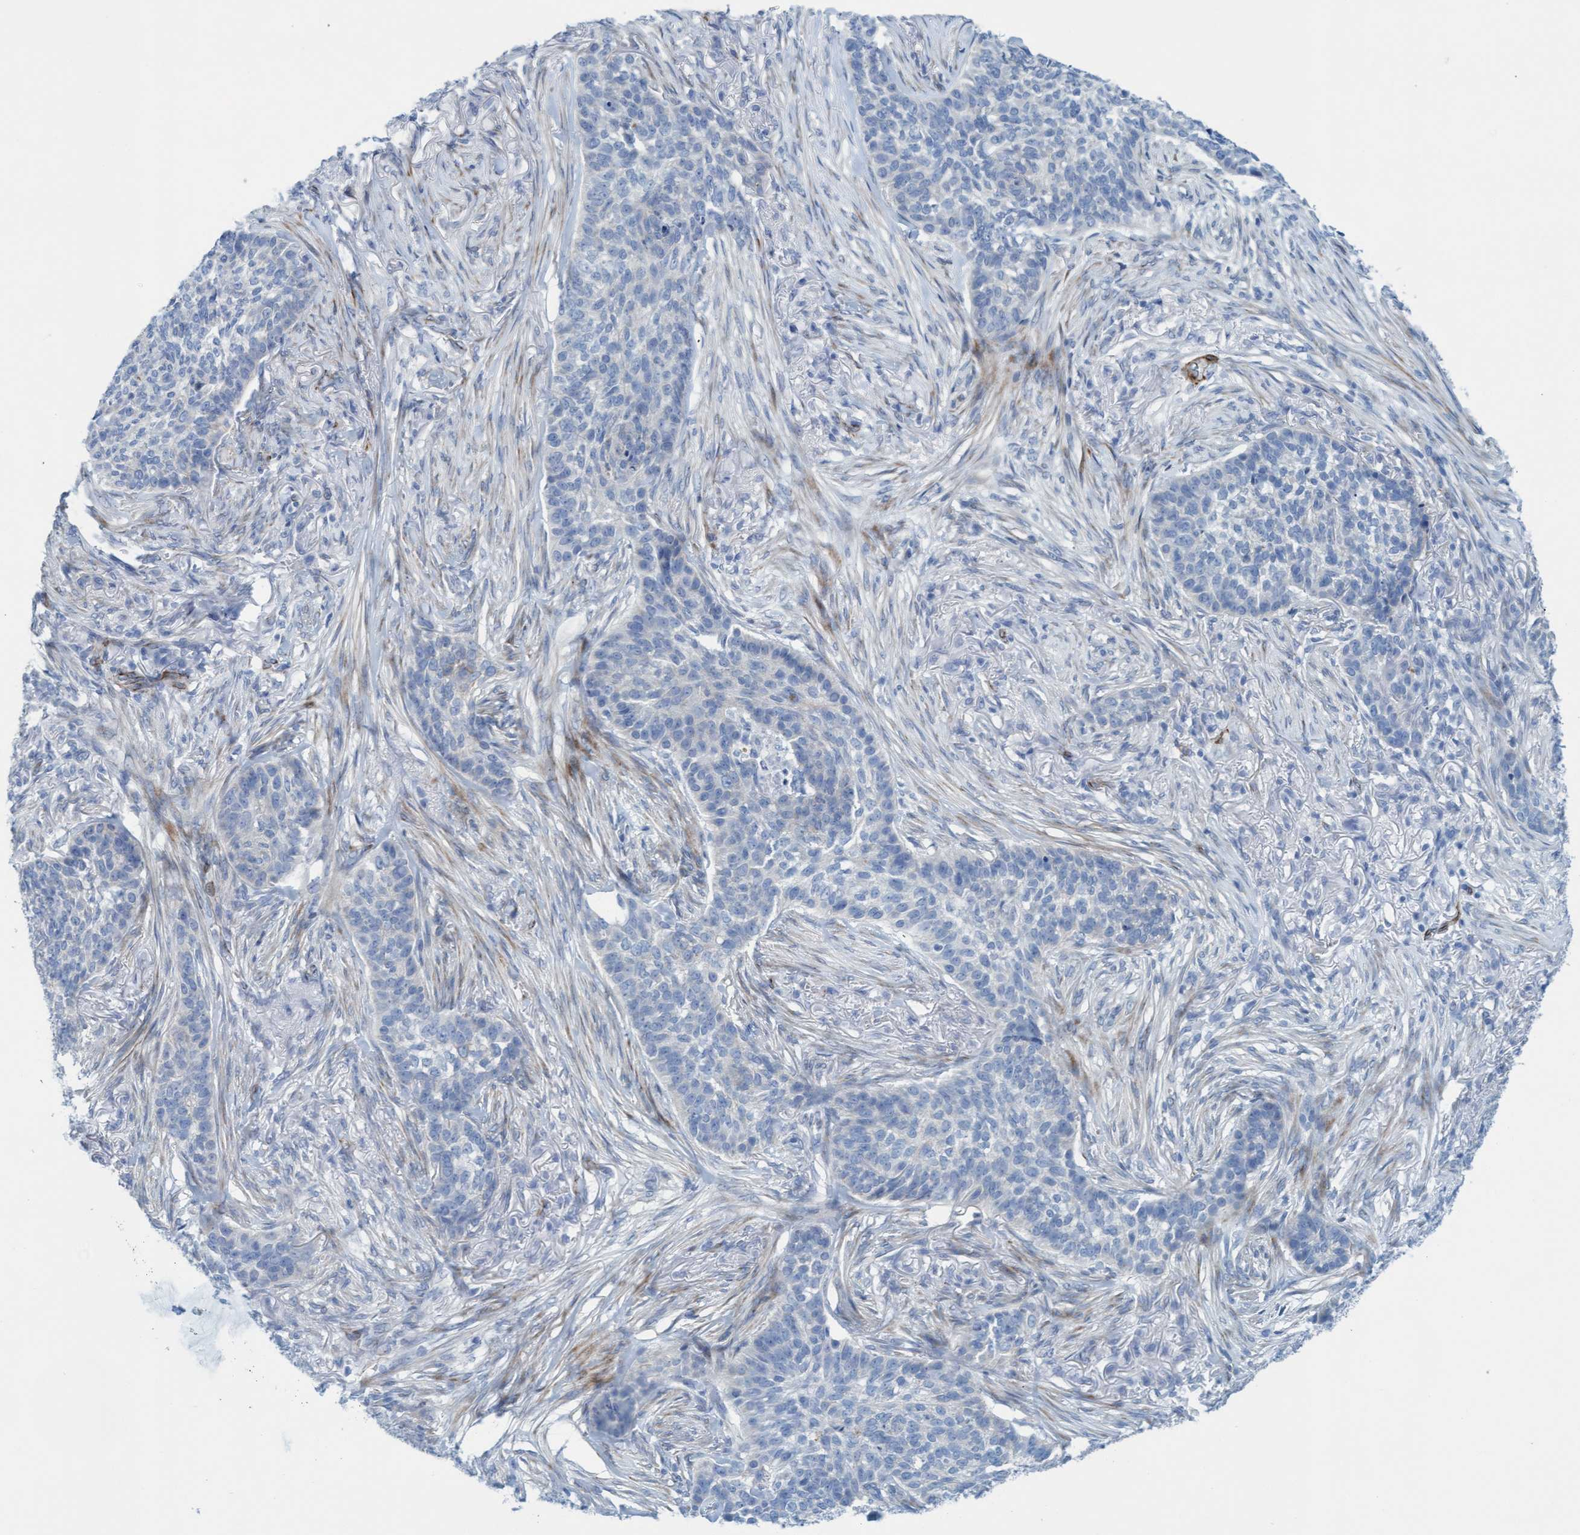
{"staining": {"intensity": "negative", "quantity": "none", "location": "none"}, "tissue": "skin cancer", "cell_type": "Tumor cells", "image_type": "cancer", "snomed": [{"axis": "morphology", "description": "Basal cell carcinoma"}, {"axis": "topography", "description": "Skin"}], "caption": "The image reveals no significant expression in tumor cells of skin cancer. (Stains: DAB immunohistochemistry with hematoxylin counter stain, Microscopy: brightfield microscopy at high magnification).", "gene": "MTFR1", "patient": {"sex": "male", "age": 85}}